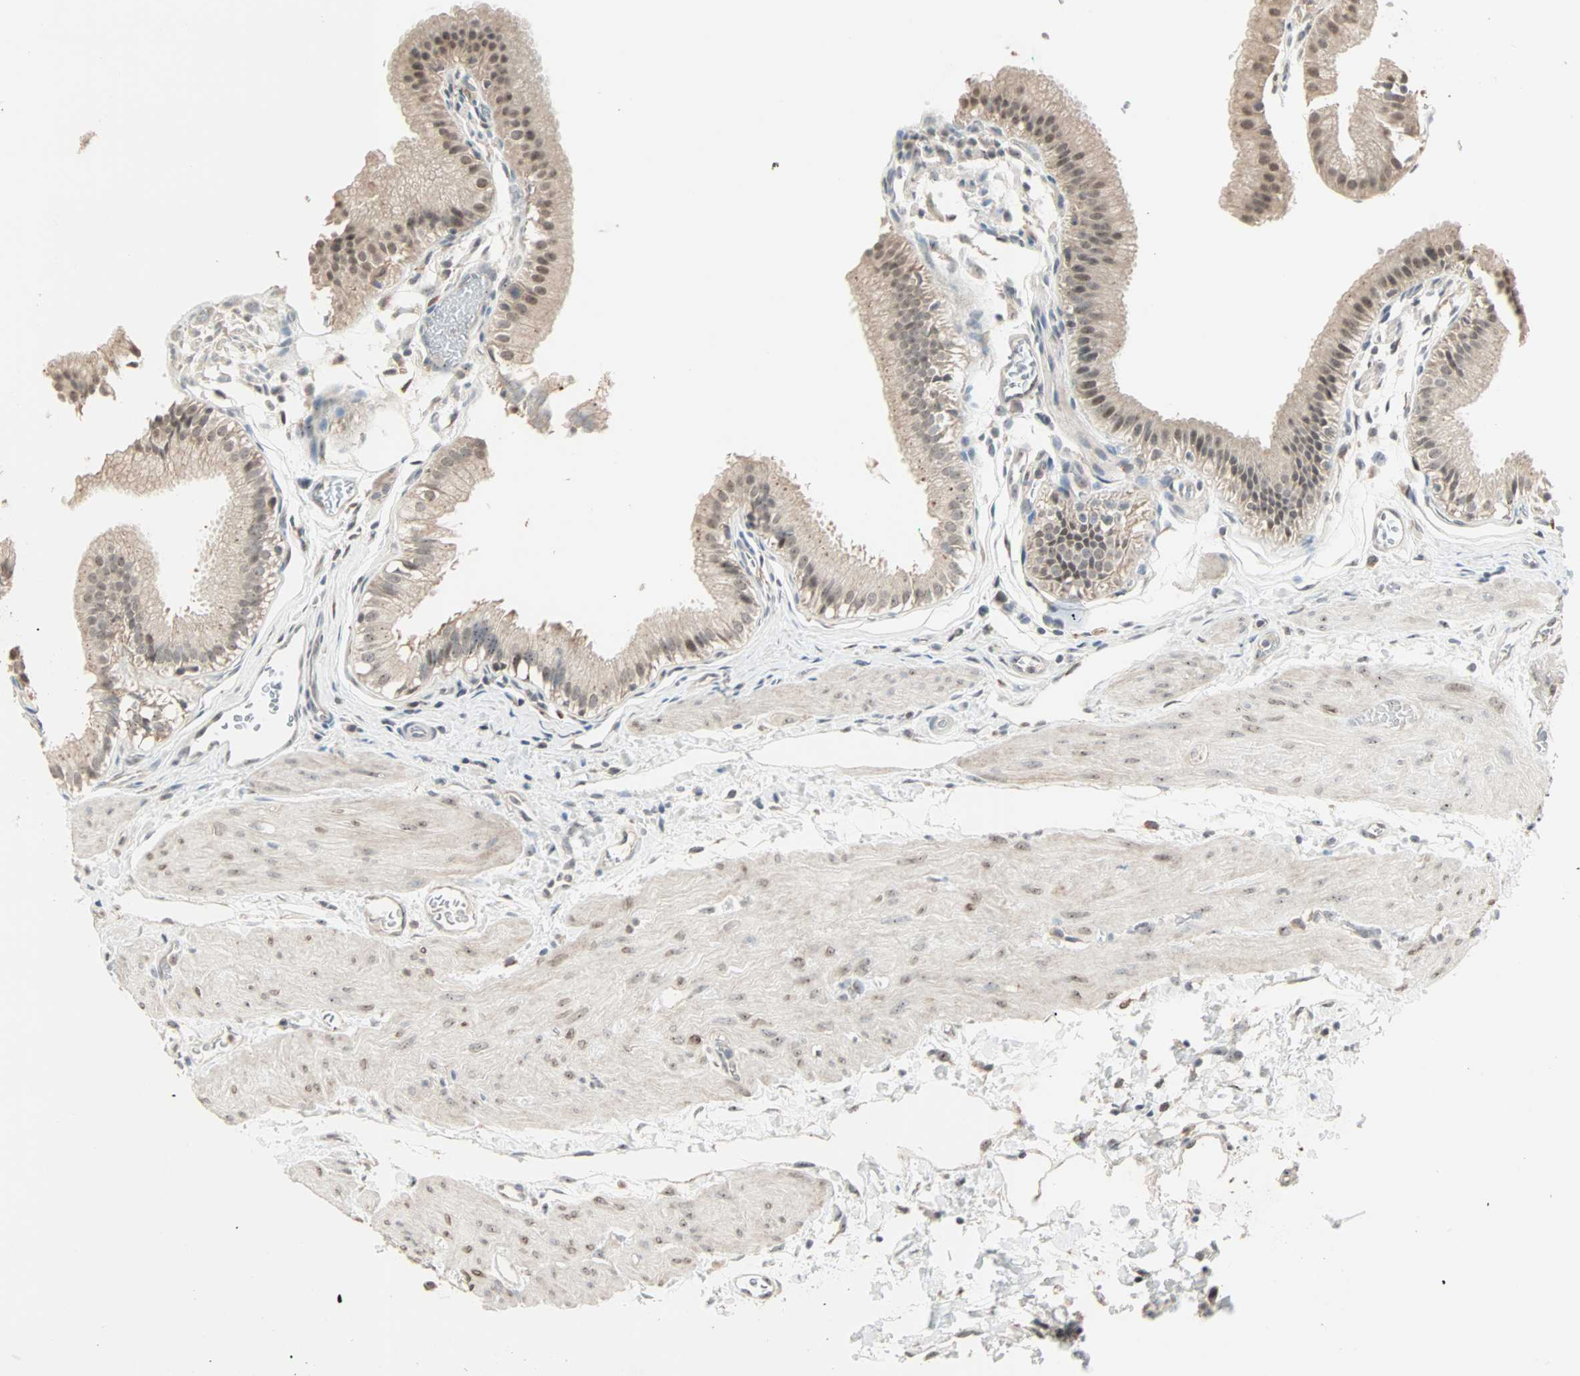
{"staining": {"intensity": "moderate", "quantity": ">75%", "location": "cytoplasmic/membranous,nuclear"}, "tissue": "gallbladder", "cell_type": "Glandular cells", "image_type": "normal", "snomed": [{"axis": "morphology", "description": "Normal tissue, NOS"}, {"axis": "topography", "description": "Gallbladder"}], "caption": "Glandular cells reveal moderate cytoplasmic/membranous,nuclear positivity in about >75% of cells in unremarkable gallbladder. (DAB (3,3'-diaminobenzidine) IHC, brown staining for protein, blue staining for nuclei).", "gene": "KDM4A", "patient": {"sex": "female", "age": 26}}